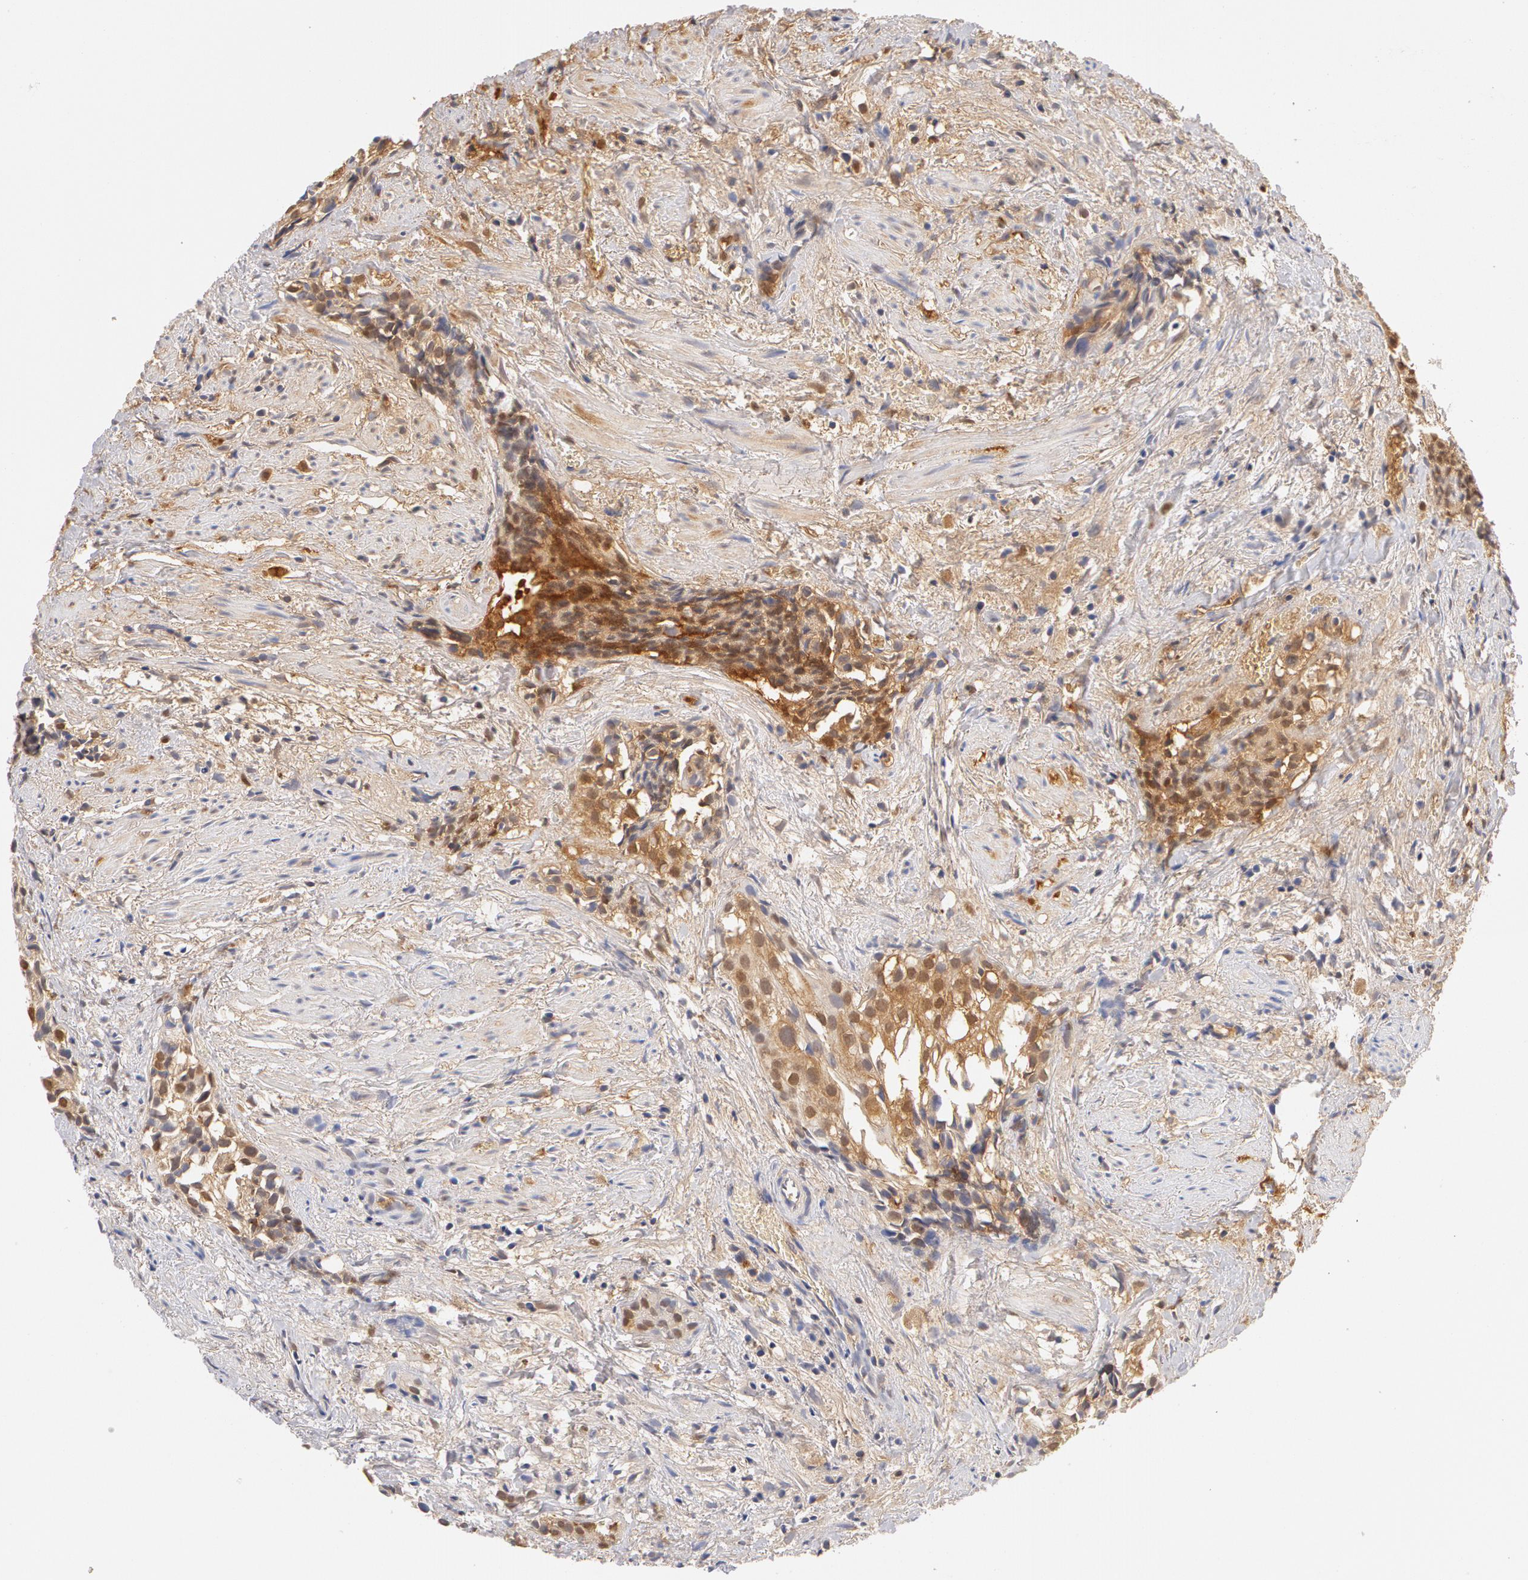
{"staining": {"intensity": "weak", "quantity": "25%-75%", "location": "cytoplasmic/membranous,nuclear"}, "tissue": "urothelial cancer", "cell_type": "Tumor cells", "image_type": "cancer", "snomed": [{"axis": "morphology", "description": "Urothelial carcinoma, High grade"}, {"axis": "topography", "description": "Urinary bladder"}], "caption": "Immunohistochemistry (IHC) micrograph of urothelial cancer stained for a protein (brown), which shows low levels of weak cytoplasmic/membranous and nuclear positivity in approximately 25%-75% of tumor cells.", "gene": "GC", "patient": {"sex": "female", "age": 78}}